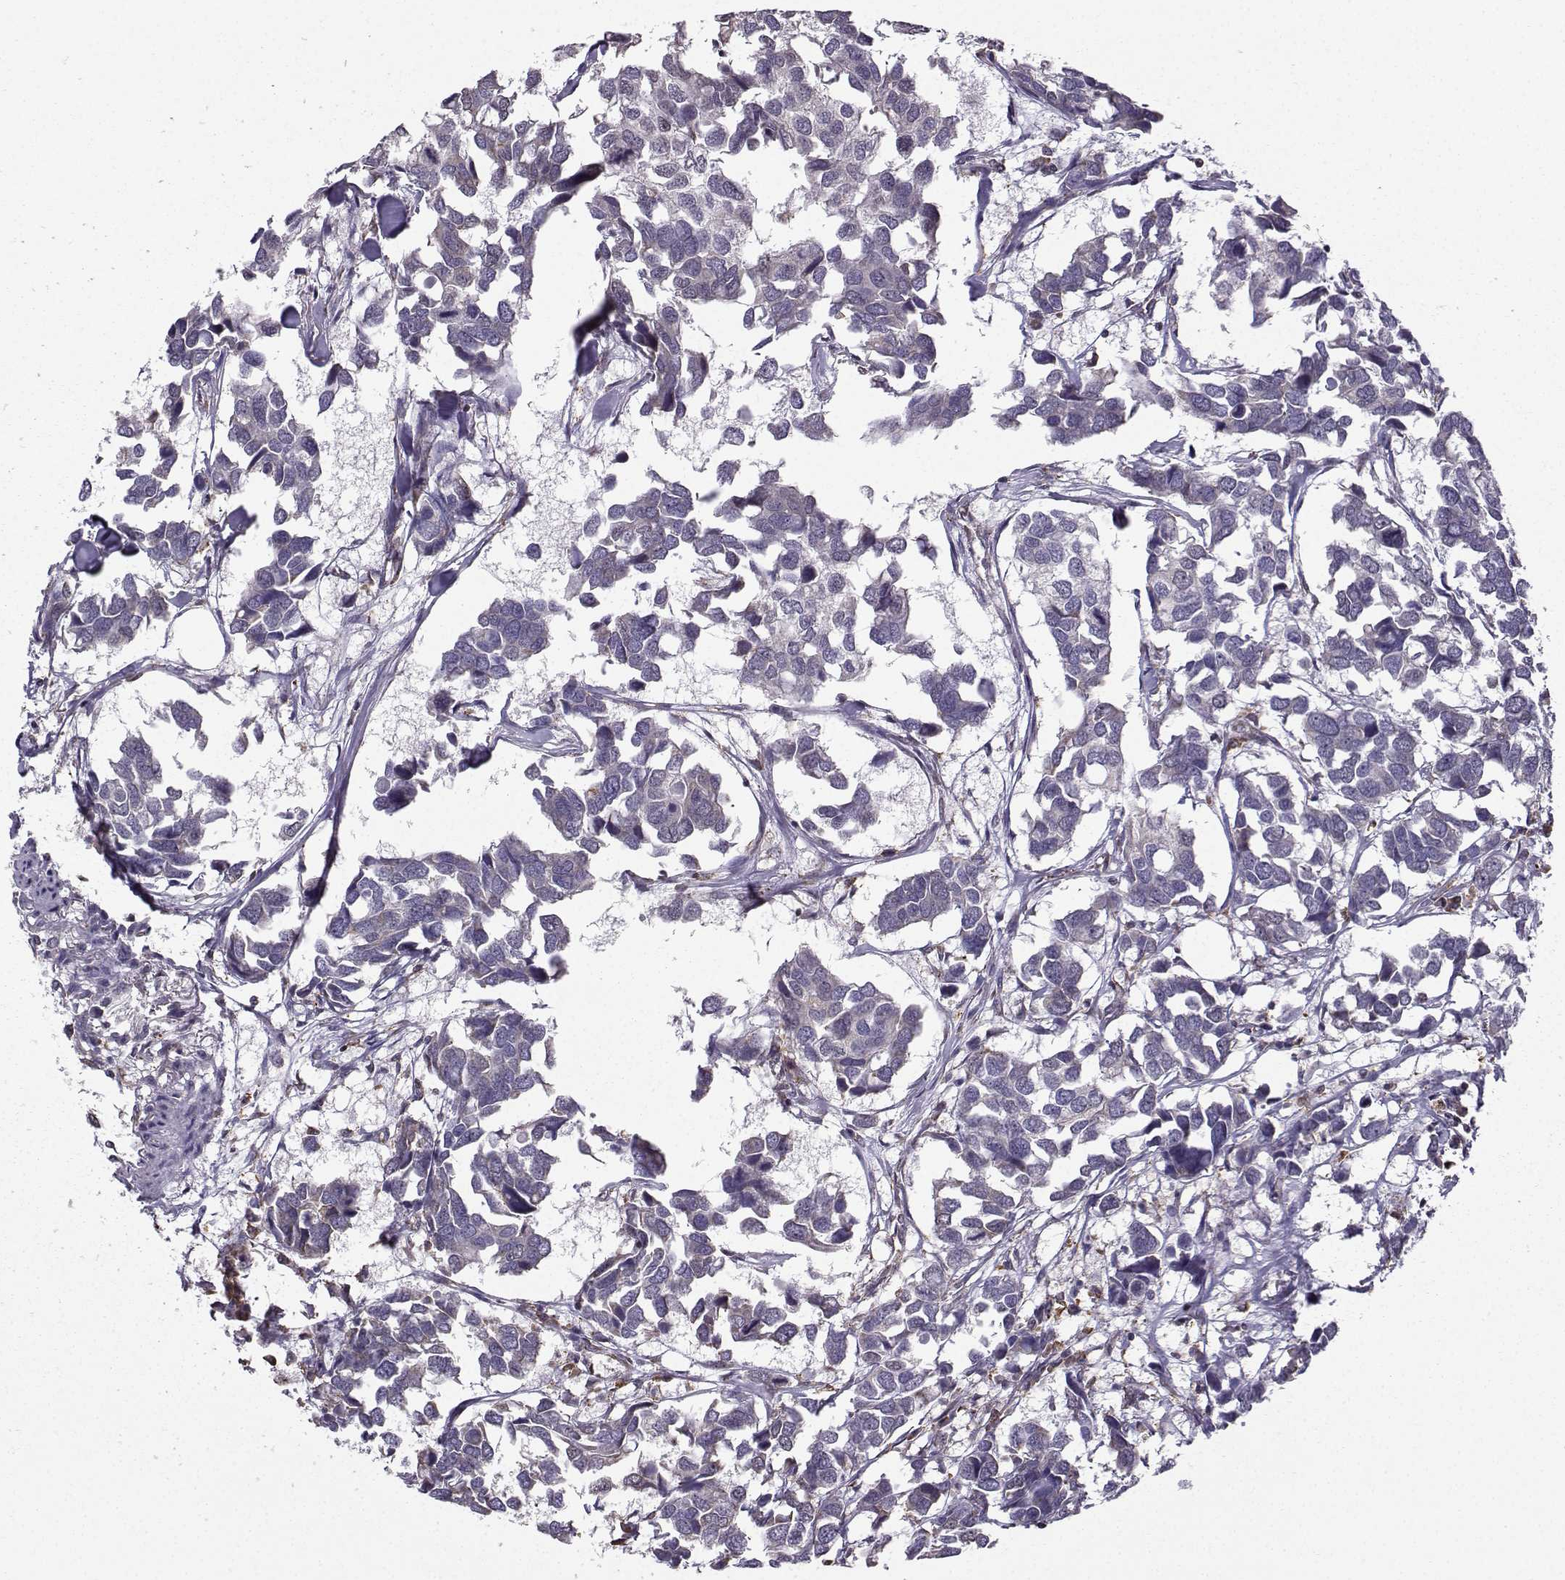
{"staining": {"intensity": "negative", "quantity": "none", "location": "none"}, "tissue": "breast cancer", "cell_type": "Tumor cells", "image_type": "cancer", "snomed": [{"axis": "morphology", "description": "Duct carcinoma"}, {"axis": "topography", "description": "Breast"}], "caption": "Tumor cells show no significant expression in breast cancer.", "gene": "EZH1", "patient": {"sex": "female", "age": 83}}